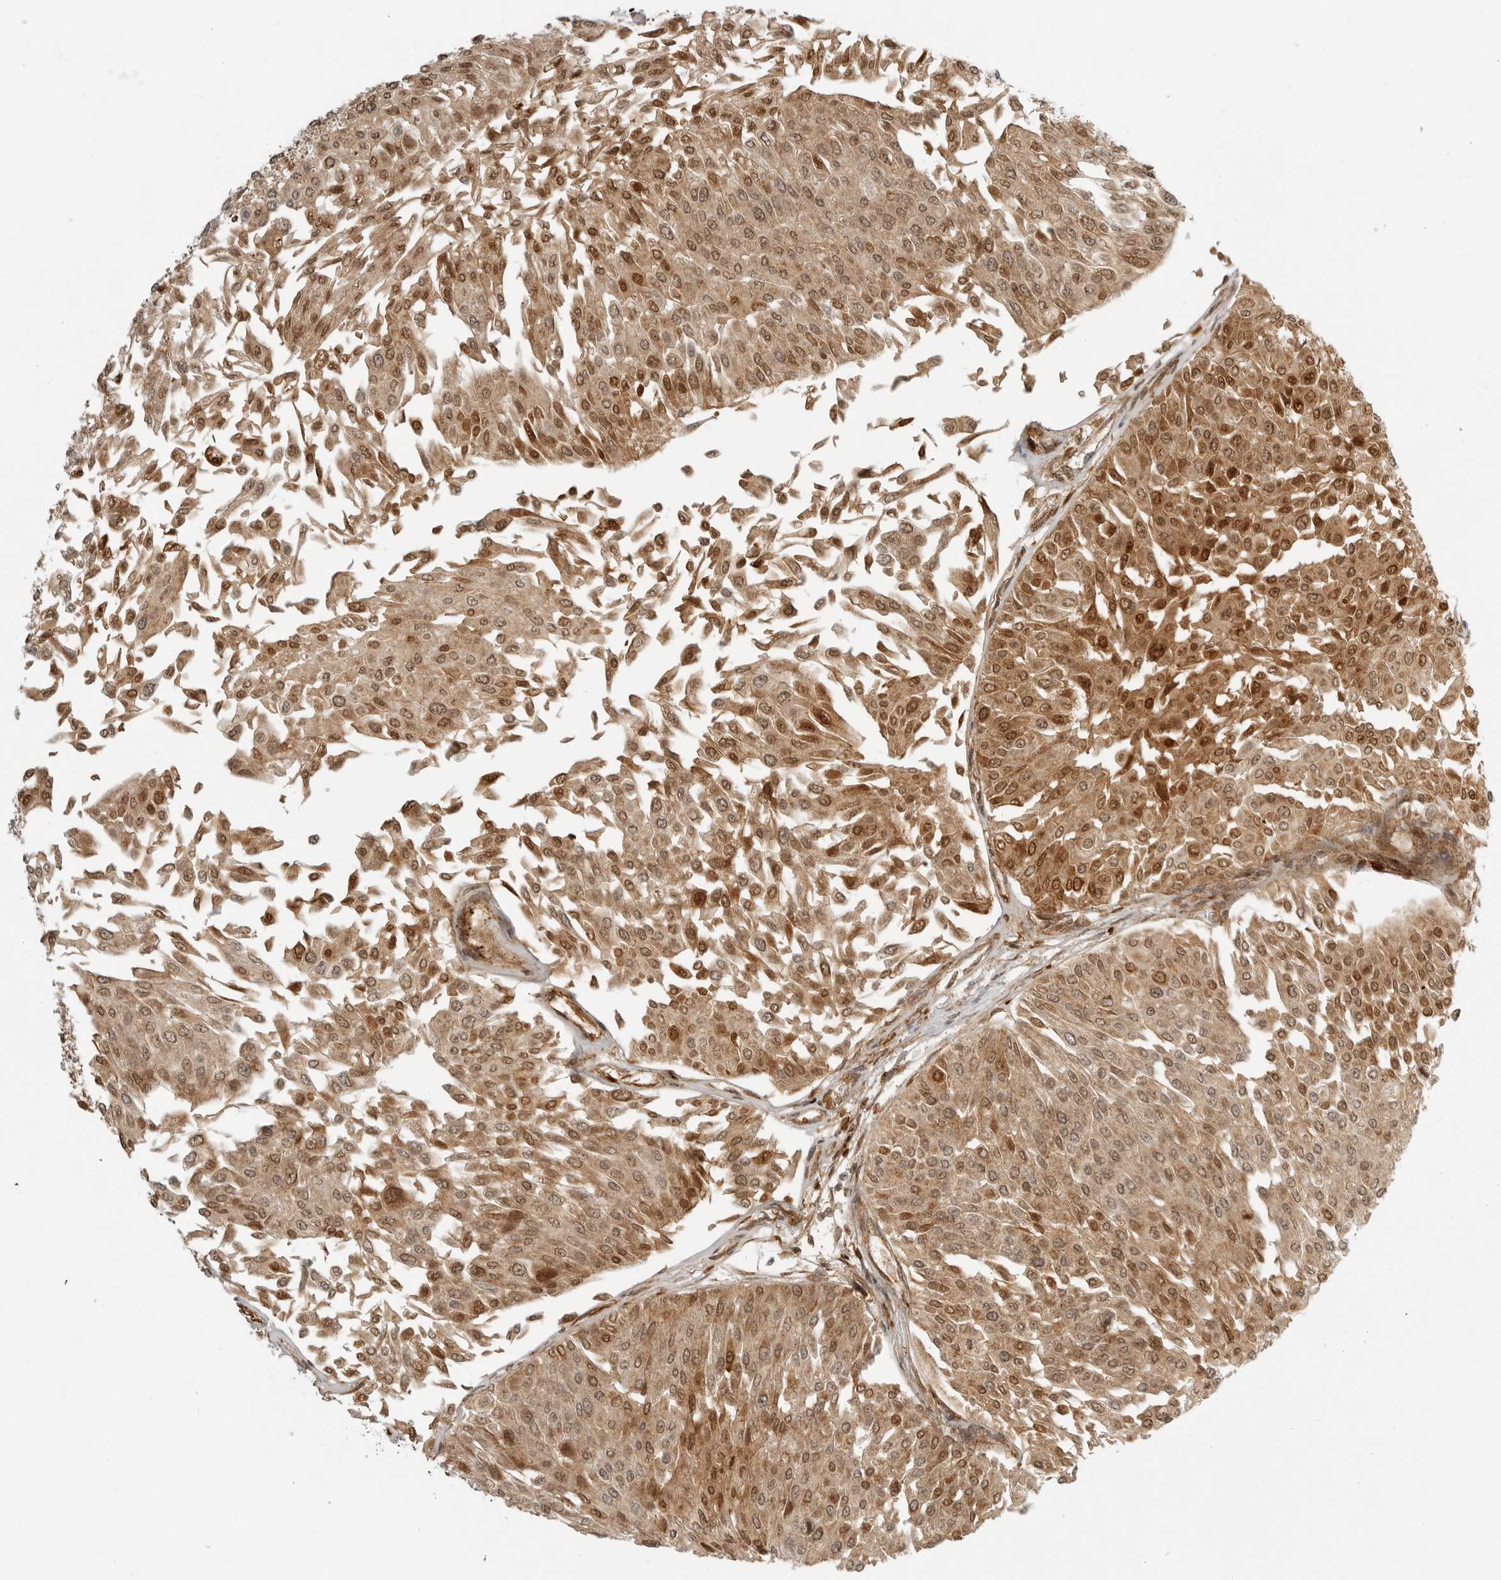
{"staining": {"intensity": "moderate", "quantity": ">75%", "location": "cytoplasmic/membranous,nuclear"}, "tissue": "urothelial cancer", "cell_type": "Tumor cells", "image_type": "cancer", "snomed": [{"axis": "morphology", "description": "Urothelial carcinoma, Low grade"}, {"axis": "topography", "description": "Urinary bladder"}], "caption": "Immunohistochemistry (IHC) (DAB) staining of human urothelial cancer reveals moderate cytoplasmic/membranous and nuclear protein staining in approximately >75% of tumor cells.", "gene": "IDUA", "patient": {"sex": "male", "age": 67}}